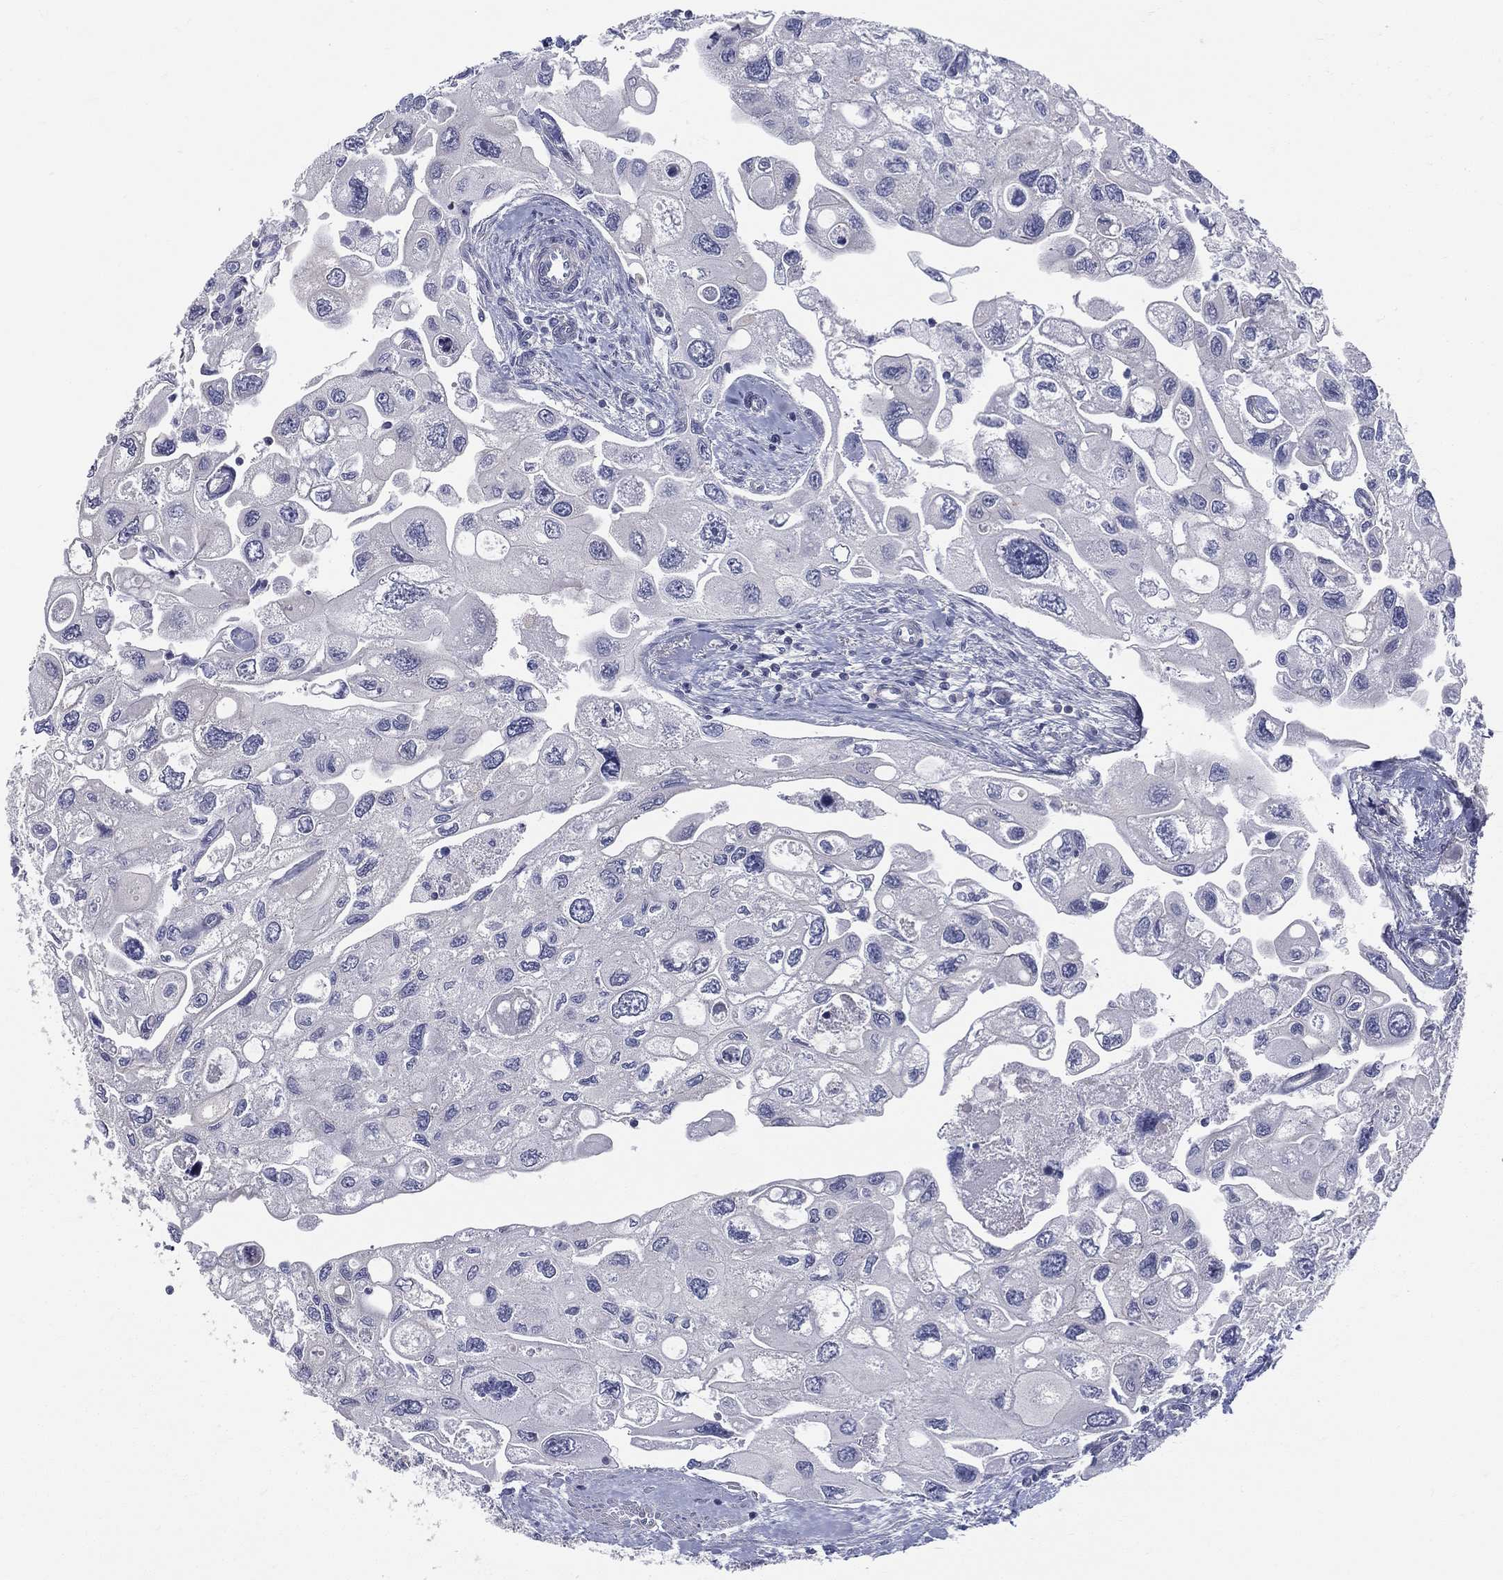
{"staining": {"intensity": "negative", "quantity": "none", "location": "none"}, "tissue": "urothelial cancer", "cell_type": "Tumor cells", "image_type": "cancer", "snomed": [{"axis": "morphology", "description": "Urothelial carcinoma, High grade"}, {"axis": "topography", "description": "Urinary bladder"}], "caption": "A photomicrograph of urothelial carcinoma (high-grade) stained for a protein shows no brown staining in tumor cells.", "gene": "ETNPPL", "patient": {"sex": "male", "age": 59}}